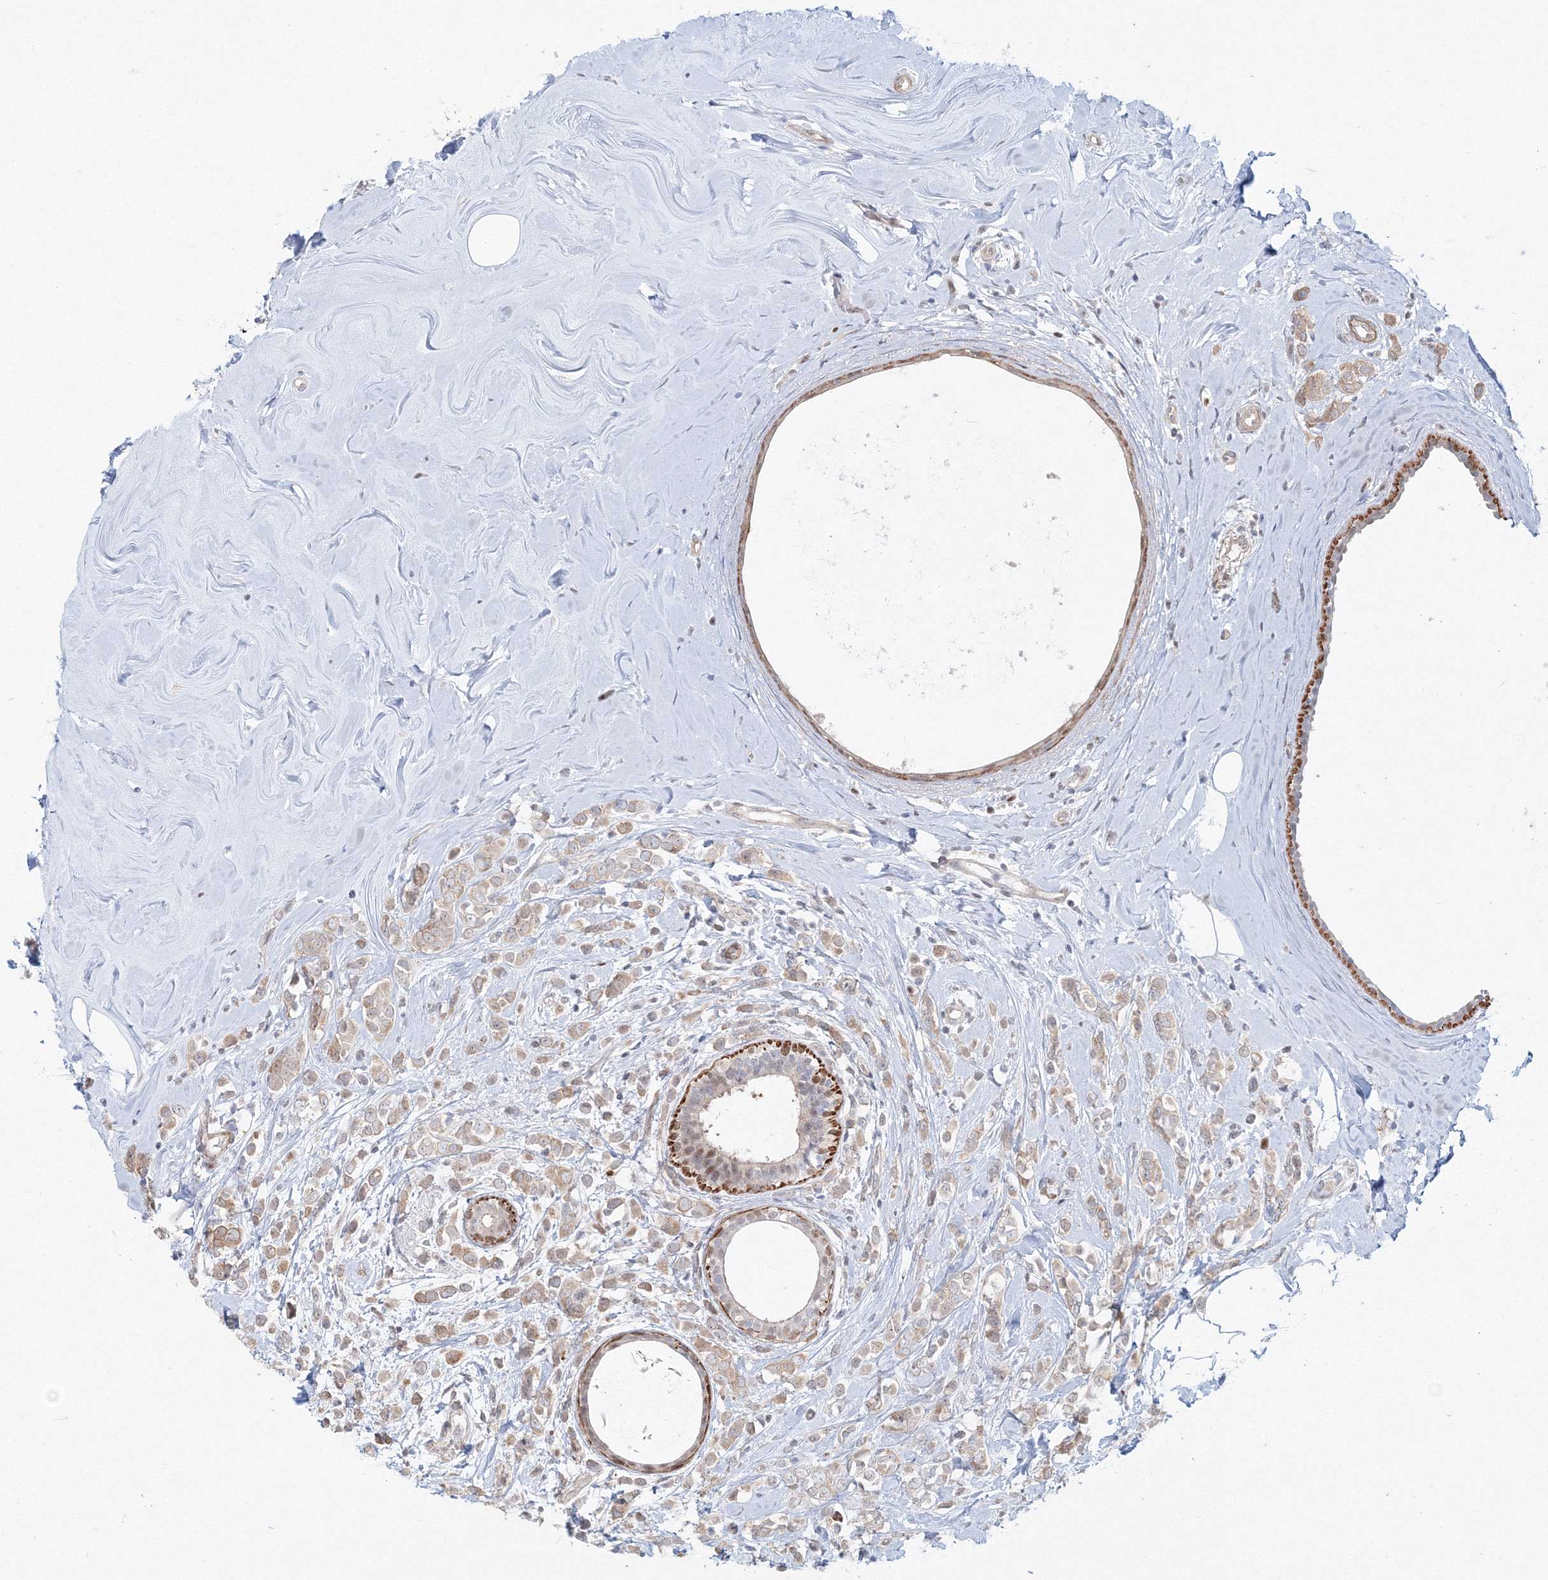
{"staining": {"intensity": "weak", "quantity": ">75%", "location": "cytoplasmic/membranous"}, "tissue": "breast cancer", "cell_type": "Tumor cells", "image_type": "cancer", "snomed": [{"axis": "morphology", "description": "Lobular carcinoma"}, {"axis": "topography", "description": "Breast"}], "caption": "Lobular carcinoma (breast) stained with immunohistochemistry (IHC) reveals weak cytoplasmic/membranous expression in approximately >75% of tumor cells. (Brightfield microscopy of DAB IHC at high magnification).", "gene": "ARHGAP21", "patient": {"sex": "female", "age": 47}}